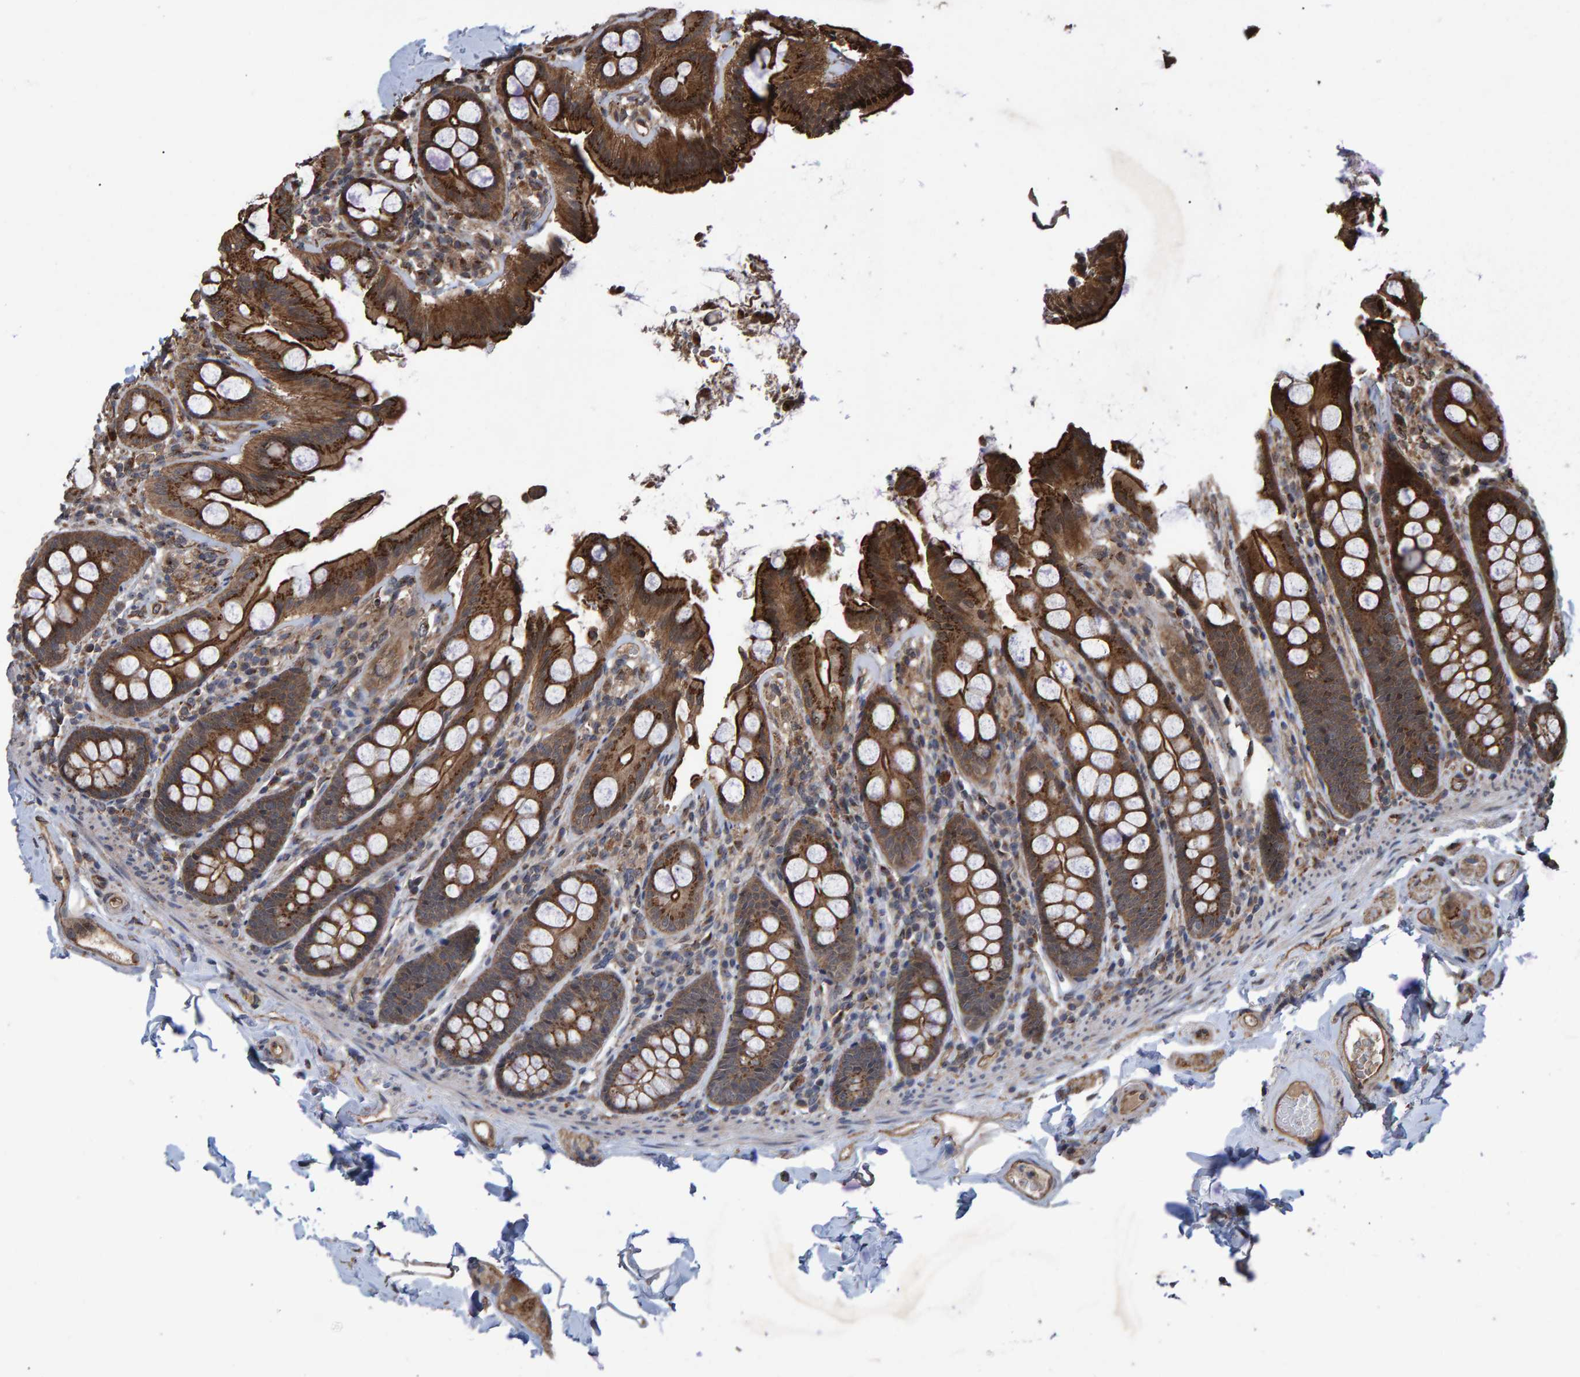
{"staining": {"intensity": "moderate", "quantity": "25%-75%", "location": "cytoplasmic/membranous"}, "tissue": "colon", "cell_type": "Endothelial cells", "image_type": "normal", "snomed": [{"axis": "morphology", "description": "Normal tissue, NOS"}, {"axis": "topography", "description": "Colon"}, {"axis": "topography", "description": "Peripheral nerve tissue"}], "caption": "Endothelial cells reveal medium levels of moderate cytoplasmic/membranous staining in about 25%-75% of cells in unremarkable colon. (Brightfield microscopy of DAB IHC at high magnification).", "gene": "TRIM68", "patient": {"sex": "female", "age": 61}}